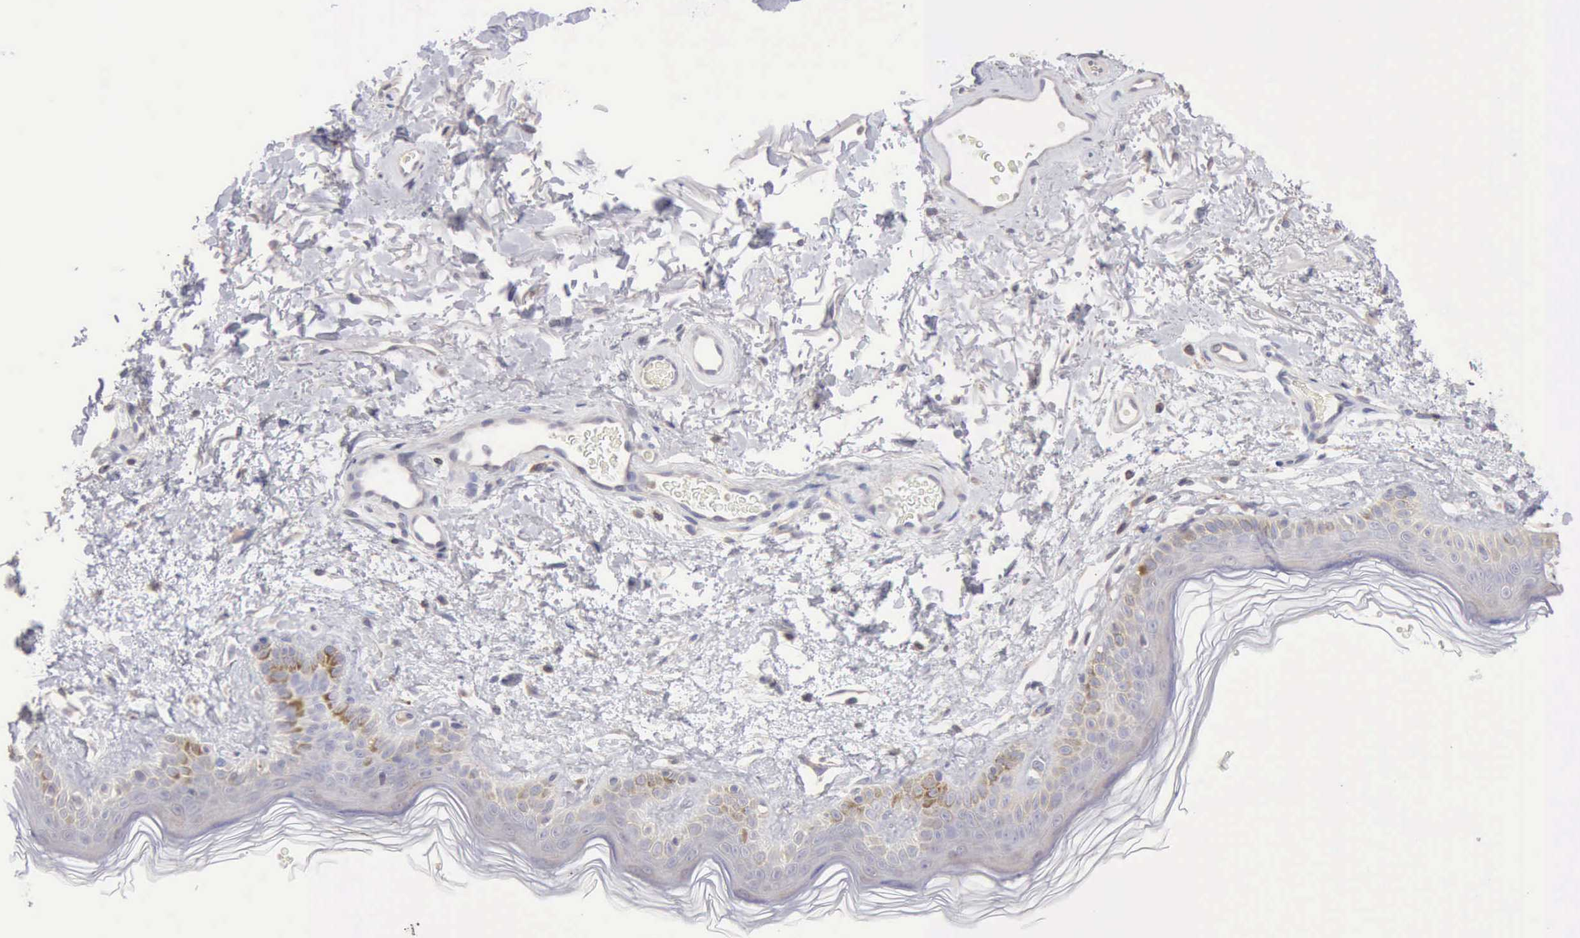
{"staining": {"intensity": "negative", "quantity": "none", "location": "none"}, "tissue": "skin", "cell_type": "Fibroblasts", "image_type": "normal", "snomed": [{"axis": "morphology", "description": "Normal tissue, NOS"}, {"axis": "topography", "description": "Skin"}], "caption": "This is an IHC photomicrograph of normal skin. There is no expression in fibroblasts.", "gene": "SASH3", "patient": {"sex": "male", "age": 63}}